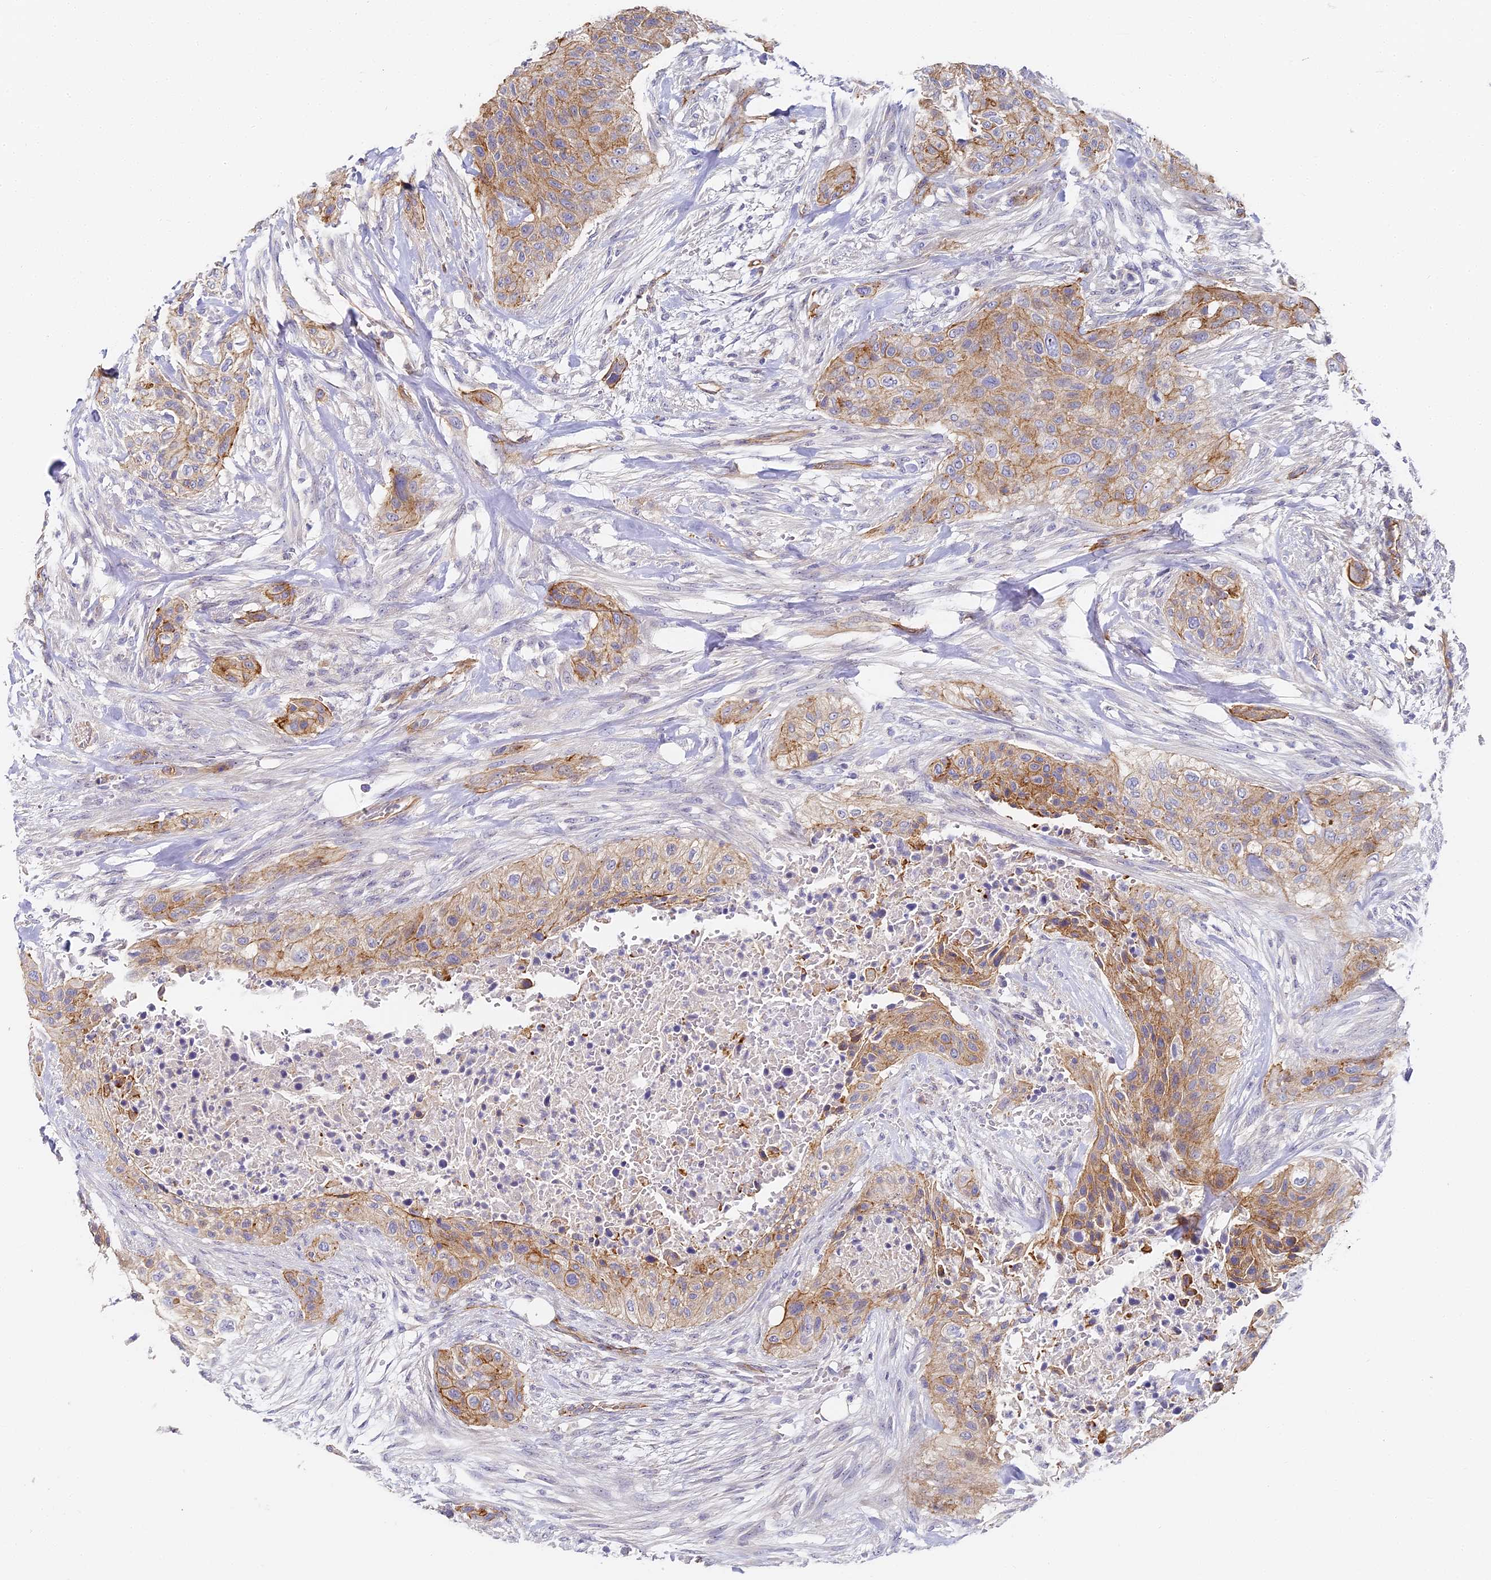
{"staining": {"intensity": "moderate", "quantity": "25%-75%", "location": "cytoplasmic/membranous"}, "tissue": "urothelial cancer", "cell_type": "Tumor cells", "image_type": "cancer", "snomed": [{"axis": "morphology", "description": "Urothelial carcinoma, High grade"}, {"axis": "topography", "description": "Urinary bladder"}], "caption": "Immunohistochemistry (IHC) (DAB) staining of human urothelial cancer displays moderate cytoplasmic/membranous protein staining in about 25%-75% of tumor cells. The staining was performed using DAB to visualize the protein expression in brown, while the nuclei were stained in blue with hematoxylin (Magnification: 20x).", "gene": "CCDC30", "patient": {"sex": "male", "age": 35}}